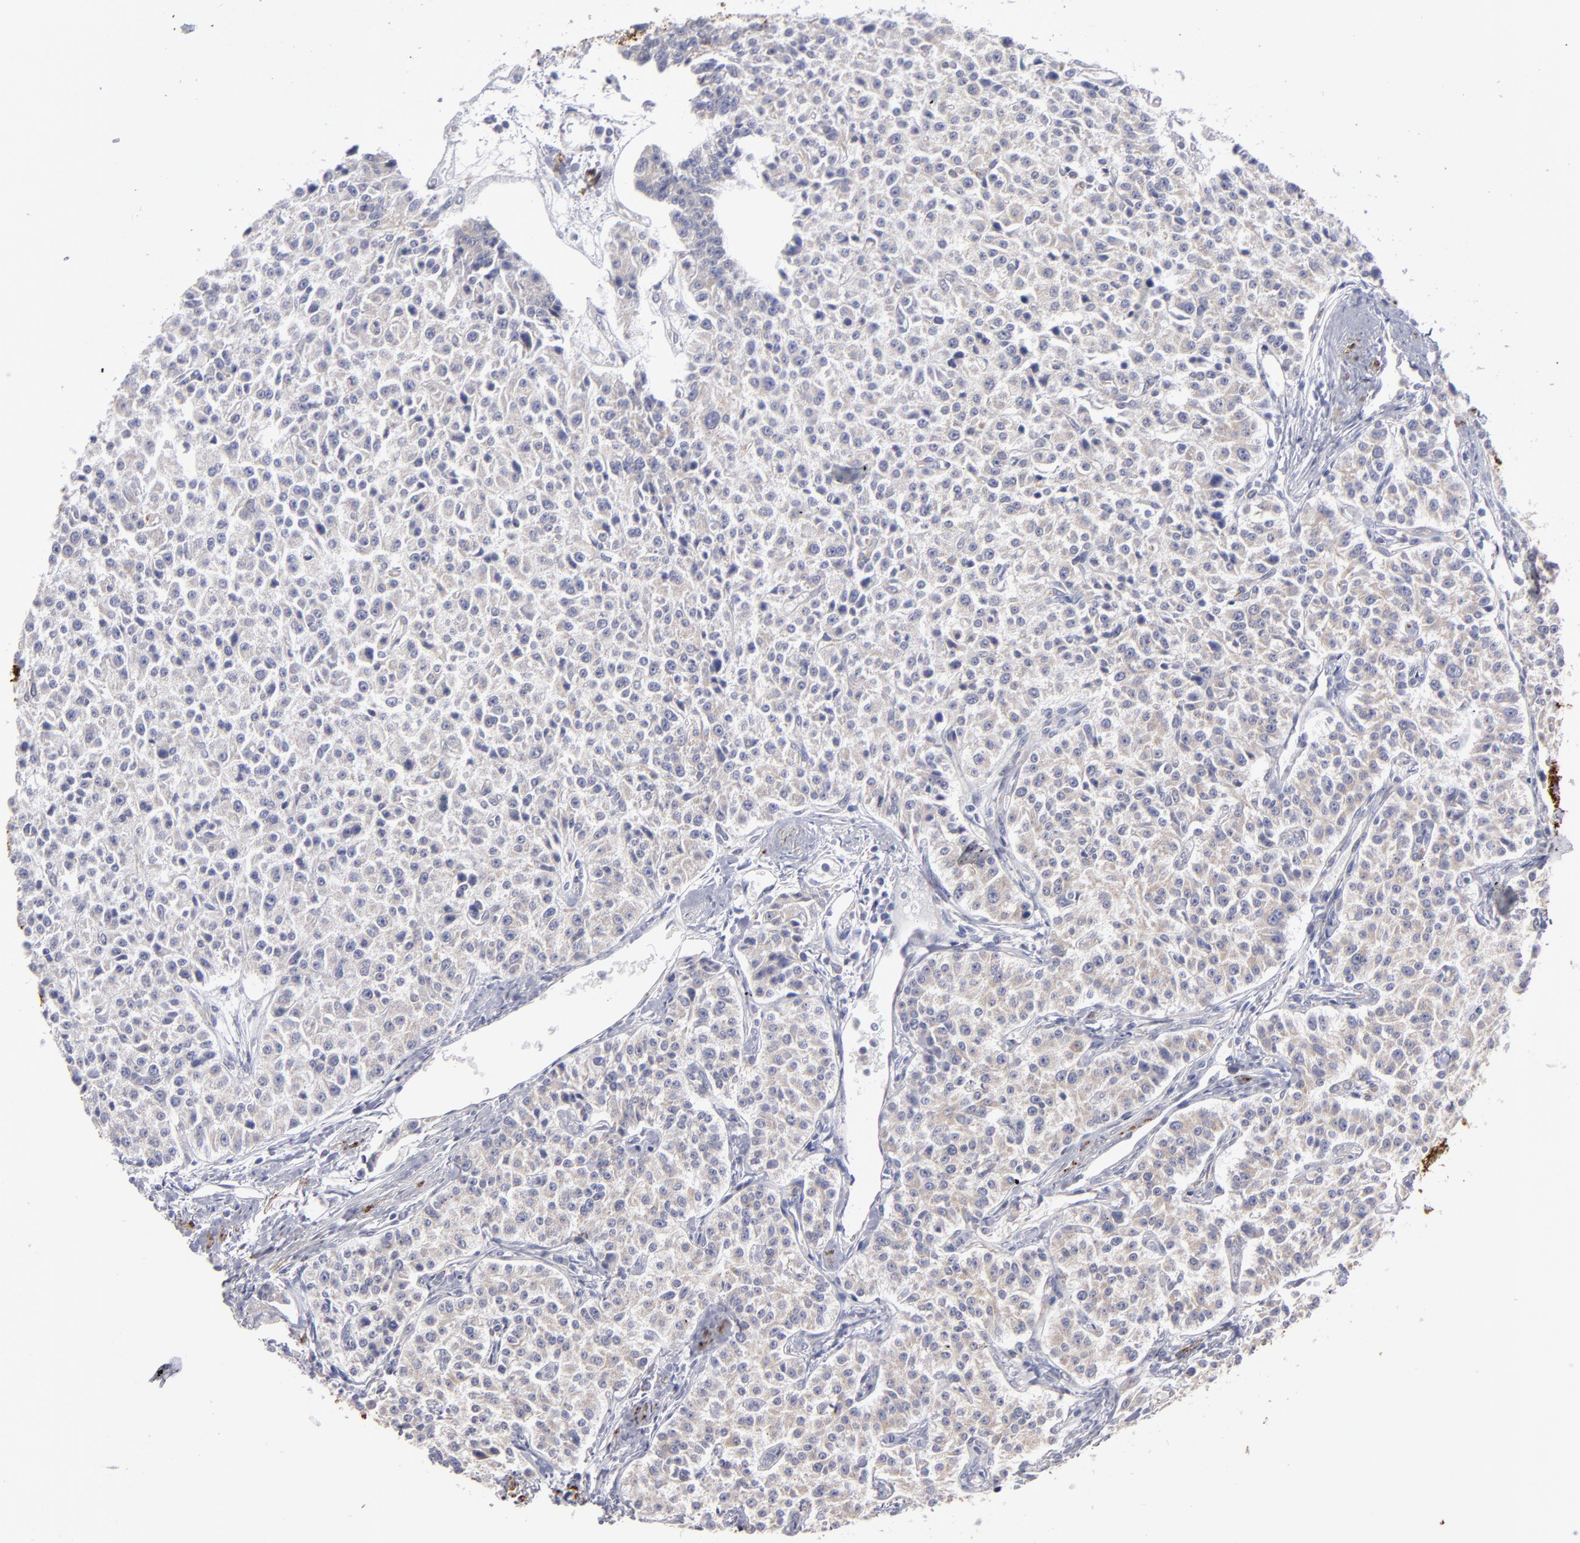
{"staining": {"intensity": "negative", "quantity": "none", "location": "none"}, "tissue": "carcinoid", "cell_type": "Tumor cells", "image_type": "cancer", "snomed": [{"axis": "morphology", "description": "Carcinoid, malignant, NOS"}, {"axis": "topography", "description": "Stomach"}], "caption": "The micrograph reveals no significant positivity in tumor cells of carcinoid (malignant). (DAB immunohistochemistry, high magnification).", "gene": "SLMAP", "patient": {"sex": "female", "age": 76}}